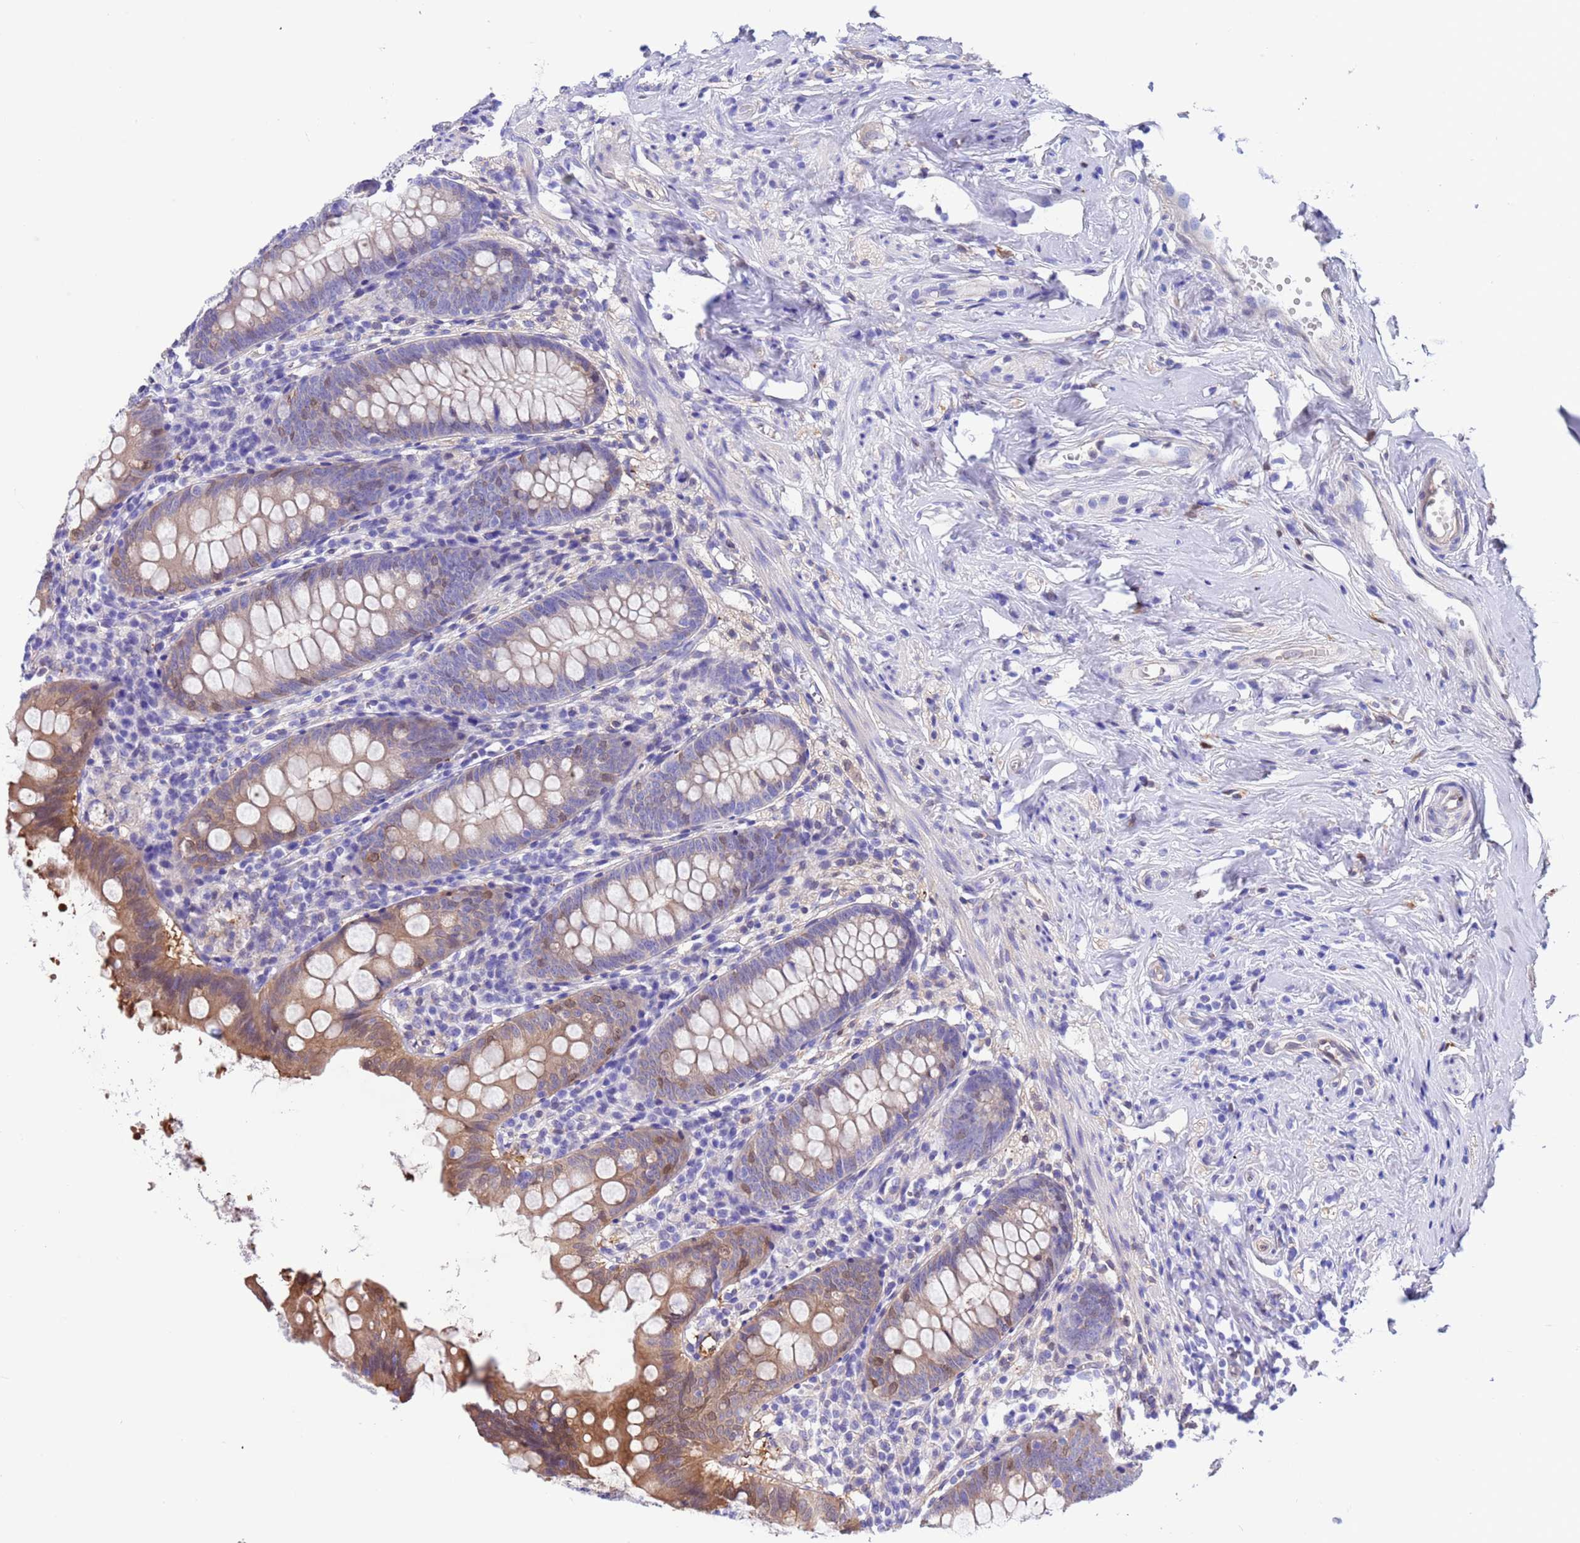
{"staining": {"intensity": "moderate", "quantity": "25%-75%", "location": "cytoplasmic/membranous,nuclear"}, "tissue": "appendix", "cell_type": "Glandular cells", "image_type": "normal", "snomed": [{"axis": "morphology", "description": "Normal tissue, NOS"}, {"axis": "topography", "description": "Appendix"}], "caption": "IHC histopathology image of benign human appendix stained for a protein (brown), which shows medium levels of moderate cytoplasmic/membranous,nuclear expression in approximately 25%-75% of glandular cells.", "gene": "C6orf47", "patient": {"sex": "female", "age": 51}}